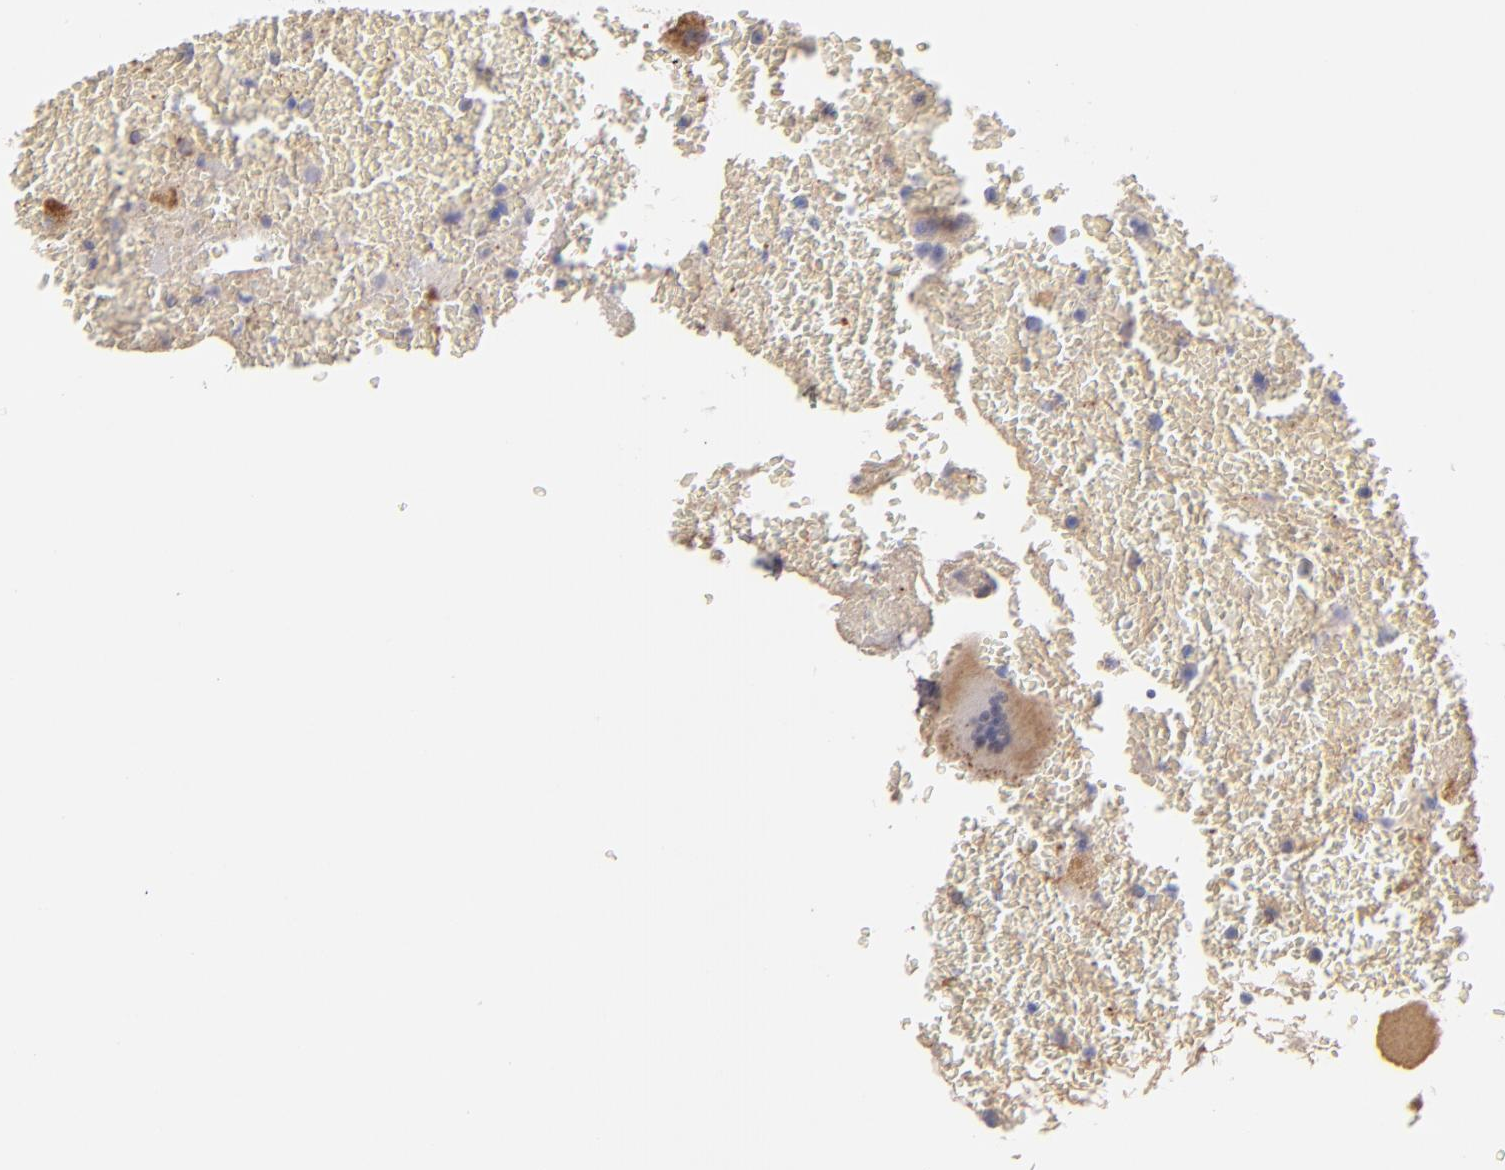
{"staining": {"intensity": "negative", "quantity": "none", "location": "none"}, "tissue": "placenta", "cell_type": "Decidual cells", "image_type": "normal", "snomed": [{"axis": "morphology", "description": "Normal tissue, NOS"}, {"axis": "topography", "description": "Placenta"}], "caption": "DAB (3,3'-diaminobenzidine) immunohistochemical staining of unremarkable human placenta demonstrates no significant positivity in decidual cells.", "gene": "SERPINA1", "patient": {"sex": "female", "age": 35}}